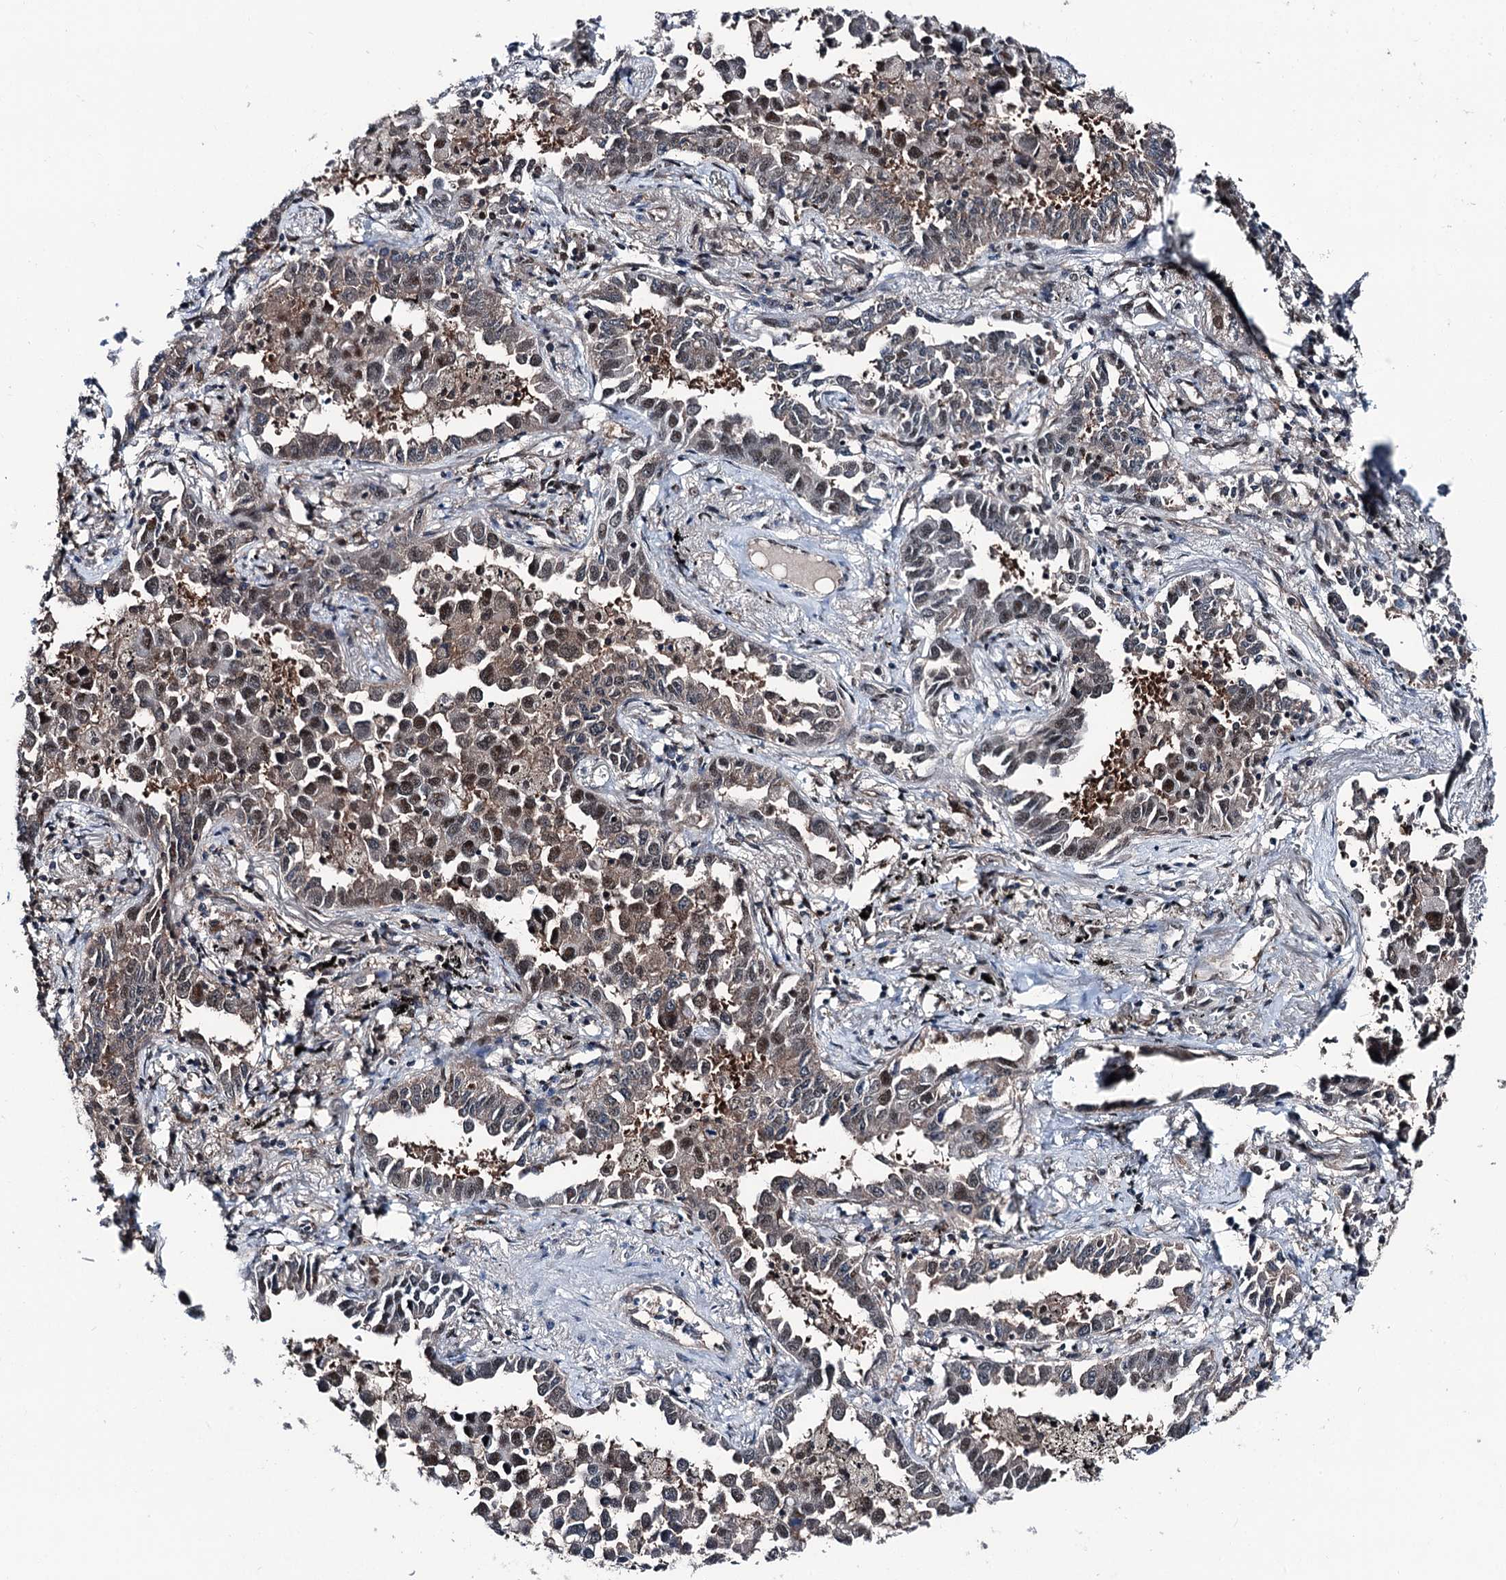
{"staining": {"intensity": "moderate", "quantity": "25%-75%", "location": "nuclear"}, "tissue": "lung cancer", "cell_type": "Tumor cells", "image_type": "cancer", "snomed": [{"axis": "morphology", "description": "Adenocarcinoma, NOS"}, {"axis": "topography", "description": "Lung"}], "caption": "A high-resolution histopathology image shows immunohistochemistry staining of lung cancer (adenocarcinoma), which exhibits moderate nuclear expression in about 25%-75% of tumor cells.", "gene": "PSMD13", "patient": {"sex": "male", "age": 67}}